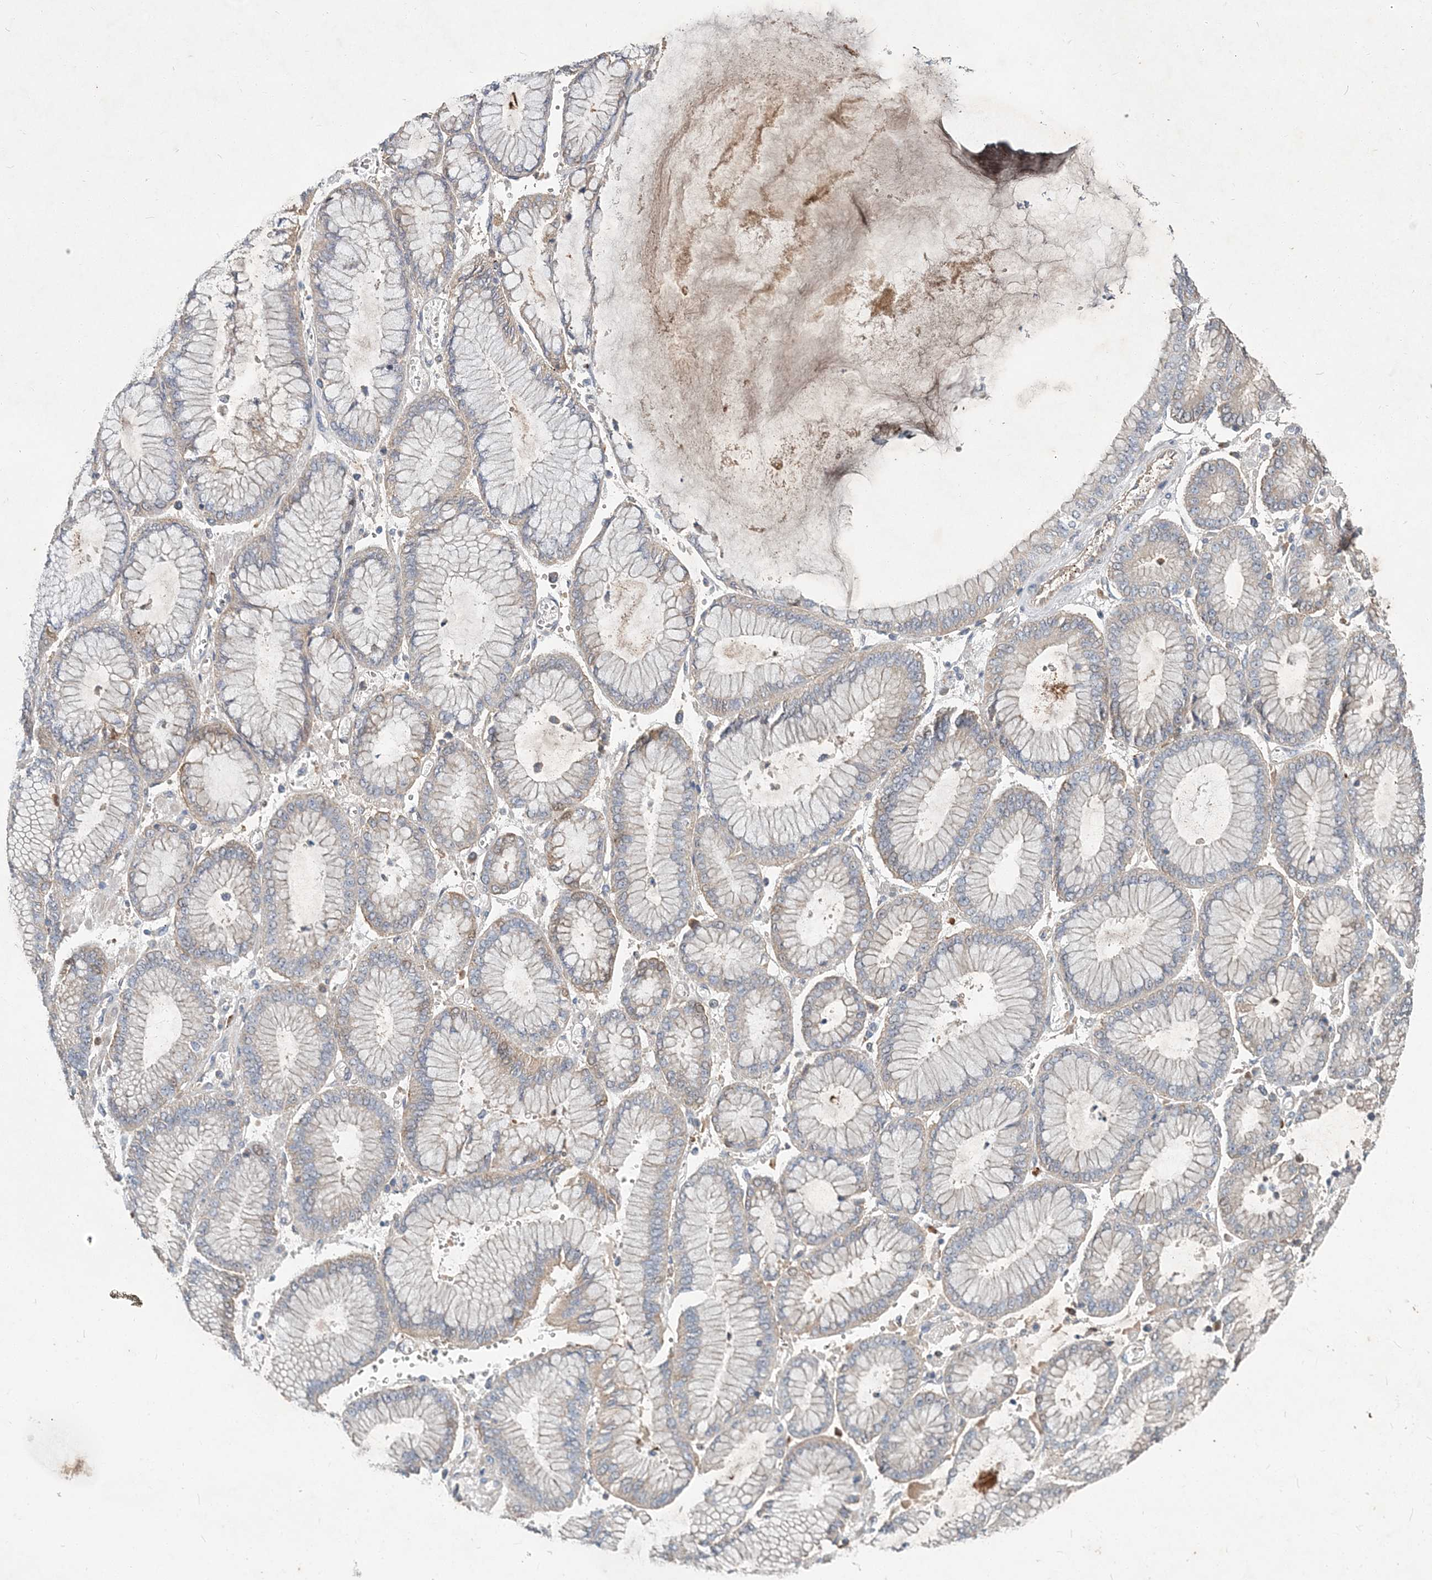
{"staining": {"intensity": "weak", "quantity": "<25%", "location": "cytoplasmic/membranous"}, "tissue": "stomach cancer", "cell_type": "Tumor cells", "image_type": "cancer", "snomed": [{"axis": "morphology", "description": "Adenocarcinoma, NOS"}, {"axis": "topography", "description": "Stomach"}], "caption": "Tumor cells are negative for brown protein staining in stomach cancer (adenocarcinoma).", "gene": "RNF25", "patient": {"sex": "male", "age": 76}}